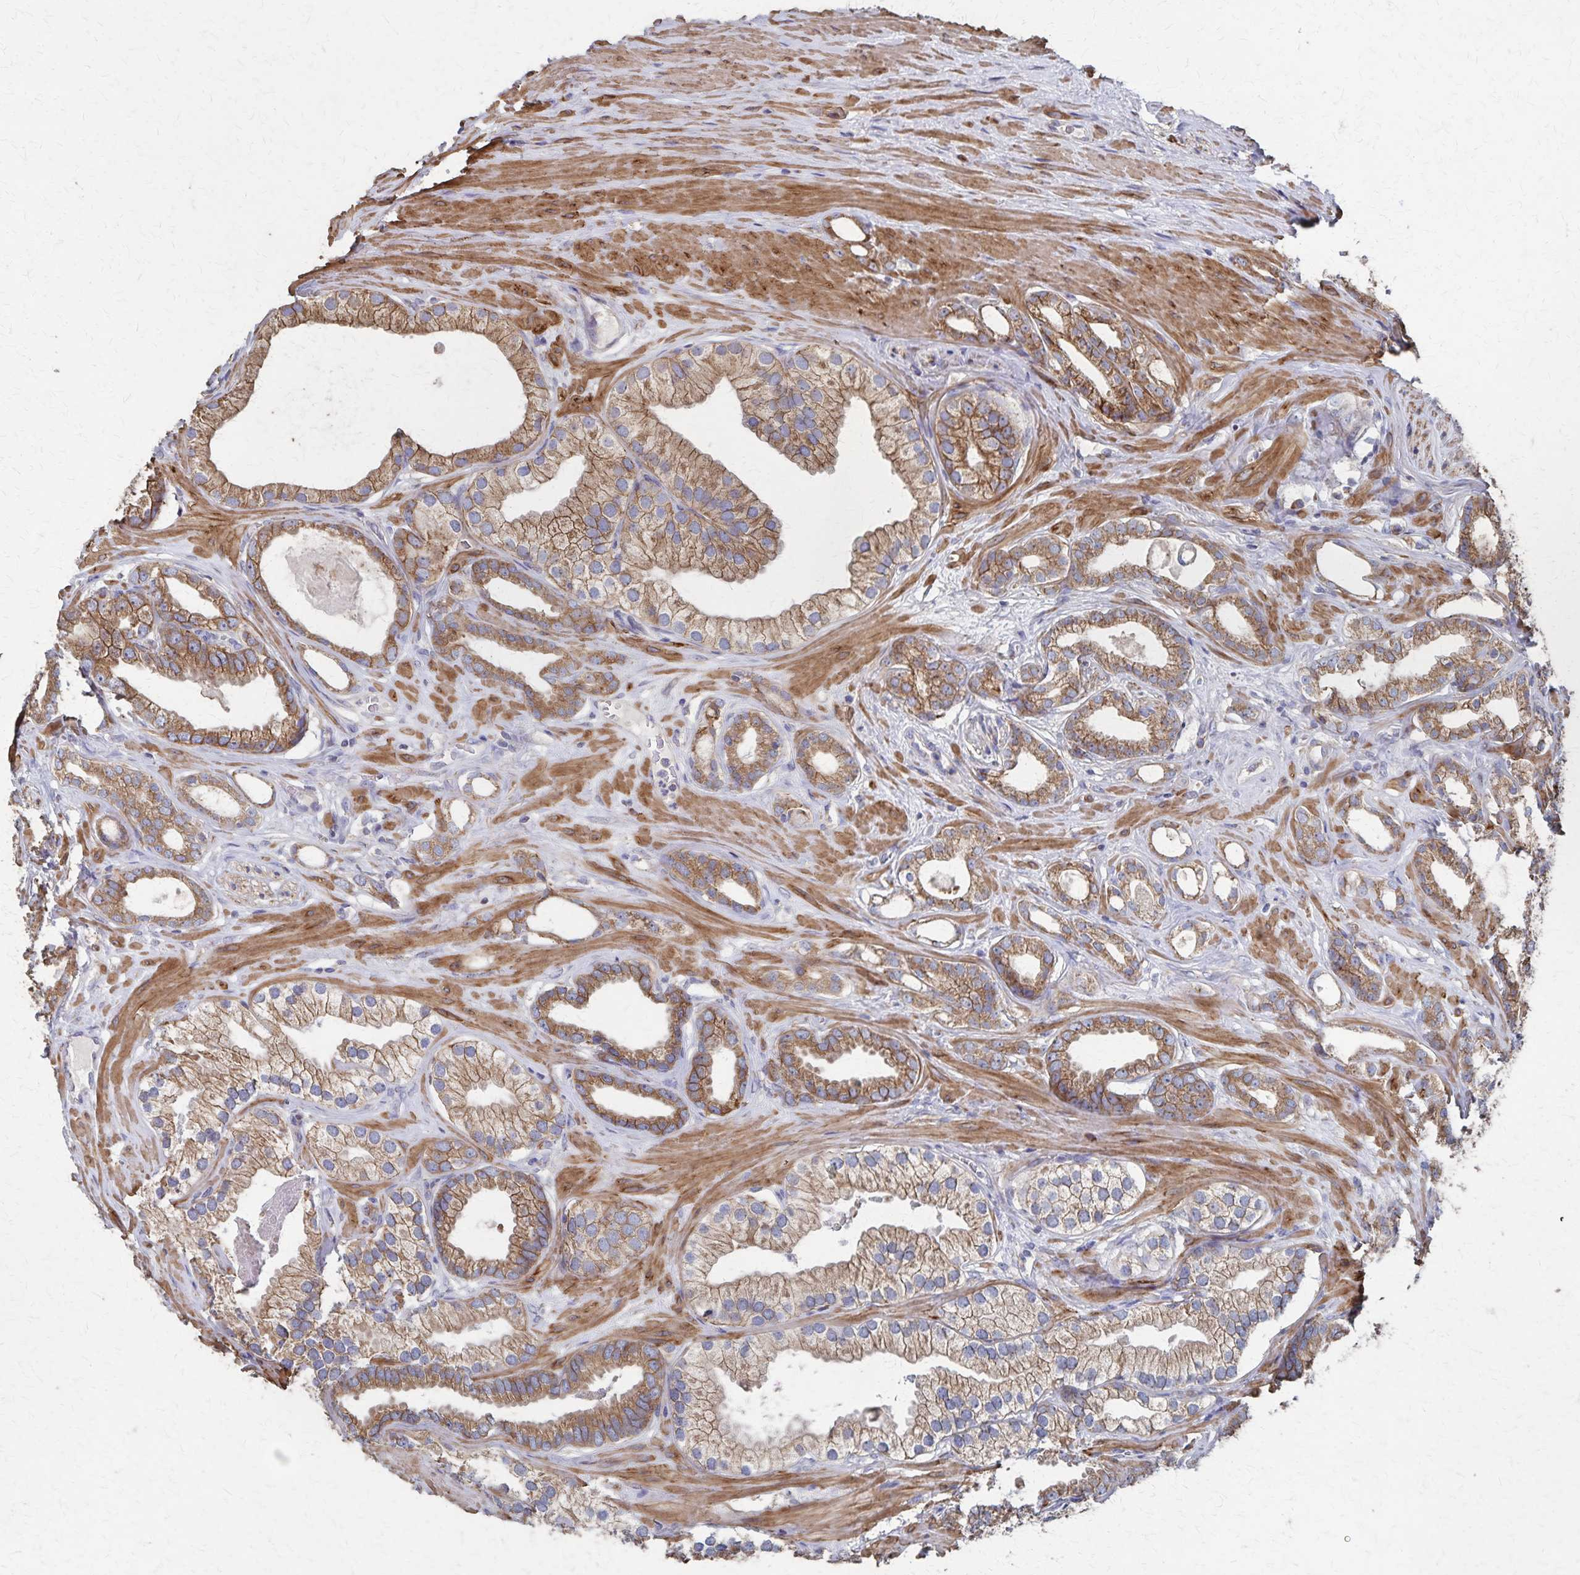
{"staining": {"intensity": "moderate", "quantity": ">75%", "location": "cytoplasmic/membranous"}, "tissue": "prostate cancer", "cell_type": "Tumor cells", "image_type": "cancer", "snomed": [{"axis": "morphology", "description": "Adenocarcinoma, Low grade"}, {"axis": "topography", "description": "Prostate"}], "caption": "Approximately >75% of tumor cells in prostate cancer reveal moderate cytoplasmic/membranous protein positivity as visualized by brown immunohistochemical staining.", "gene": "PGAP2", "patient": {"sex": "male", "age": 65}}